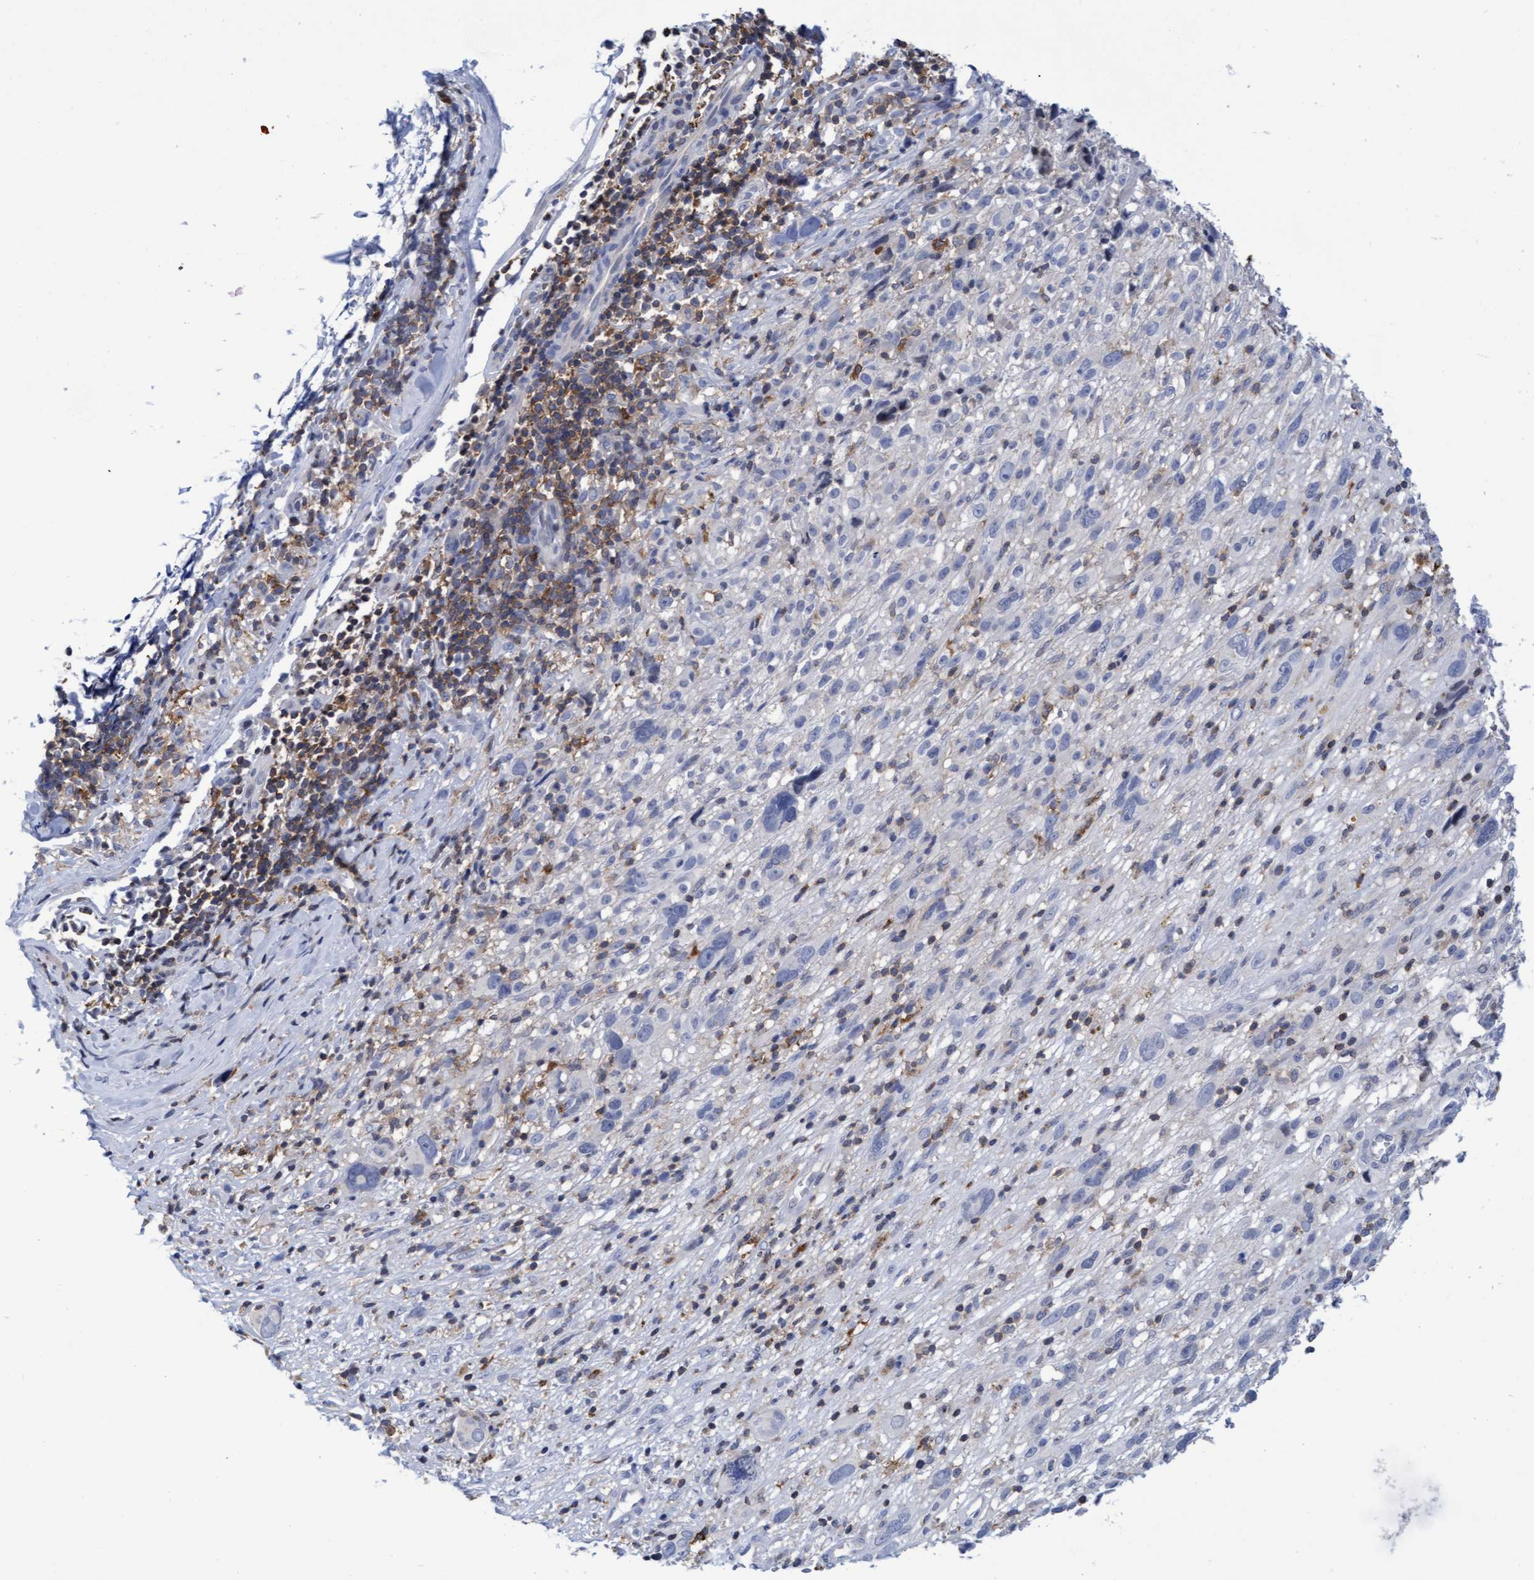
{"staining": {"intensity": "negative", "quantity": "none", "location": "none"}, "tissue": "melanoma", "cell_type": "Tumor cells", "image_type": "cancer", "snomed": [{"axis": "morphology", "description": "Malignant melanoma, NOS"}, {"axis": "topography", "description": "Skin"}], "caption": "Micrograph shows no significant protein staining in tumor cells of malignant melanoma.", "gene": "FNBP1", "patient": {"sex": "female", "age": 55}}